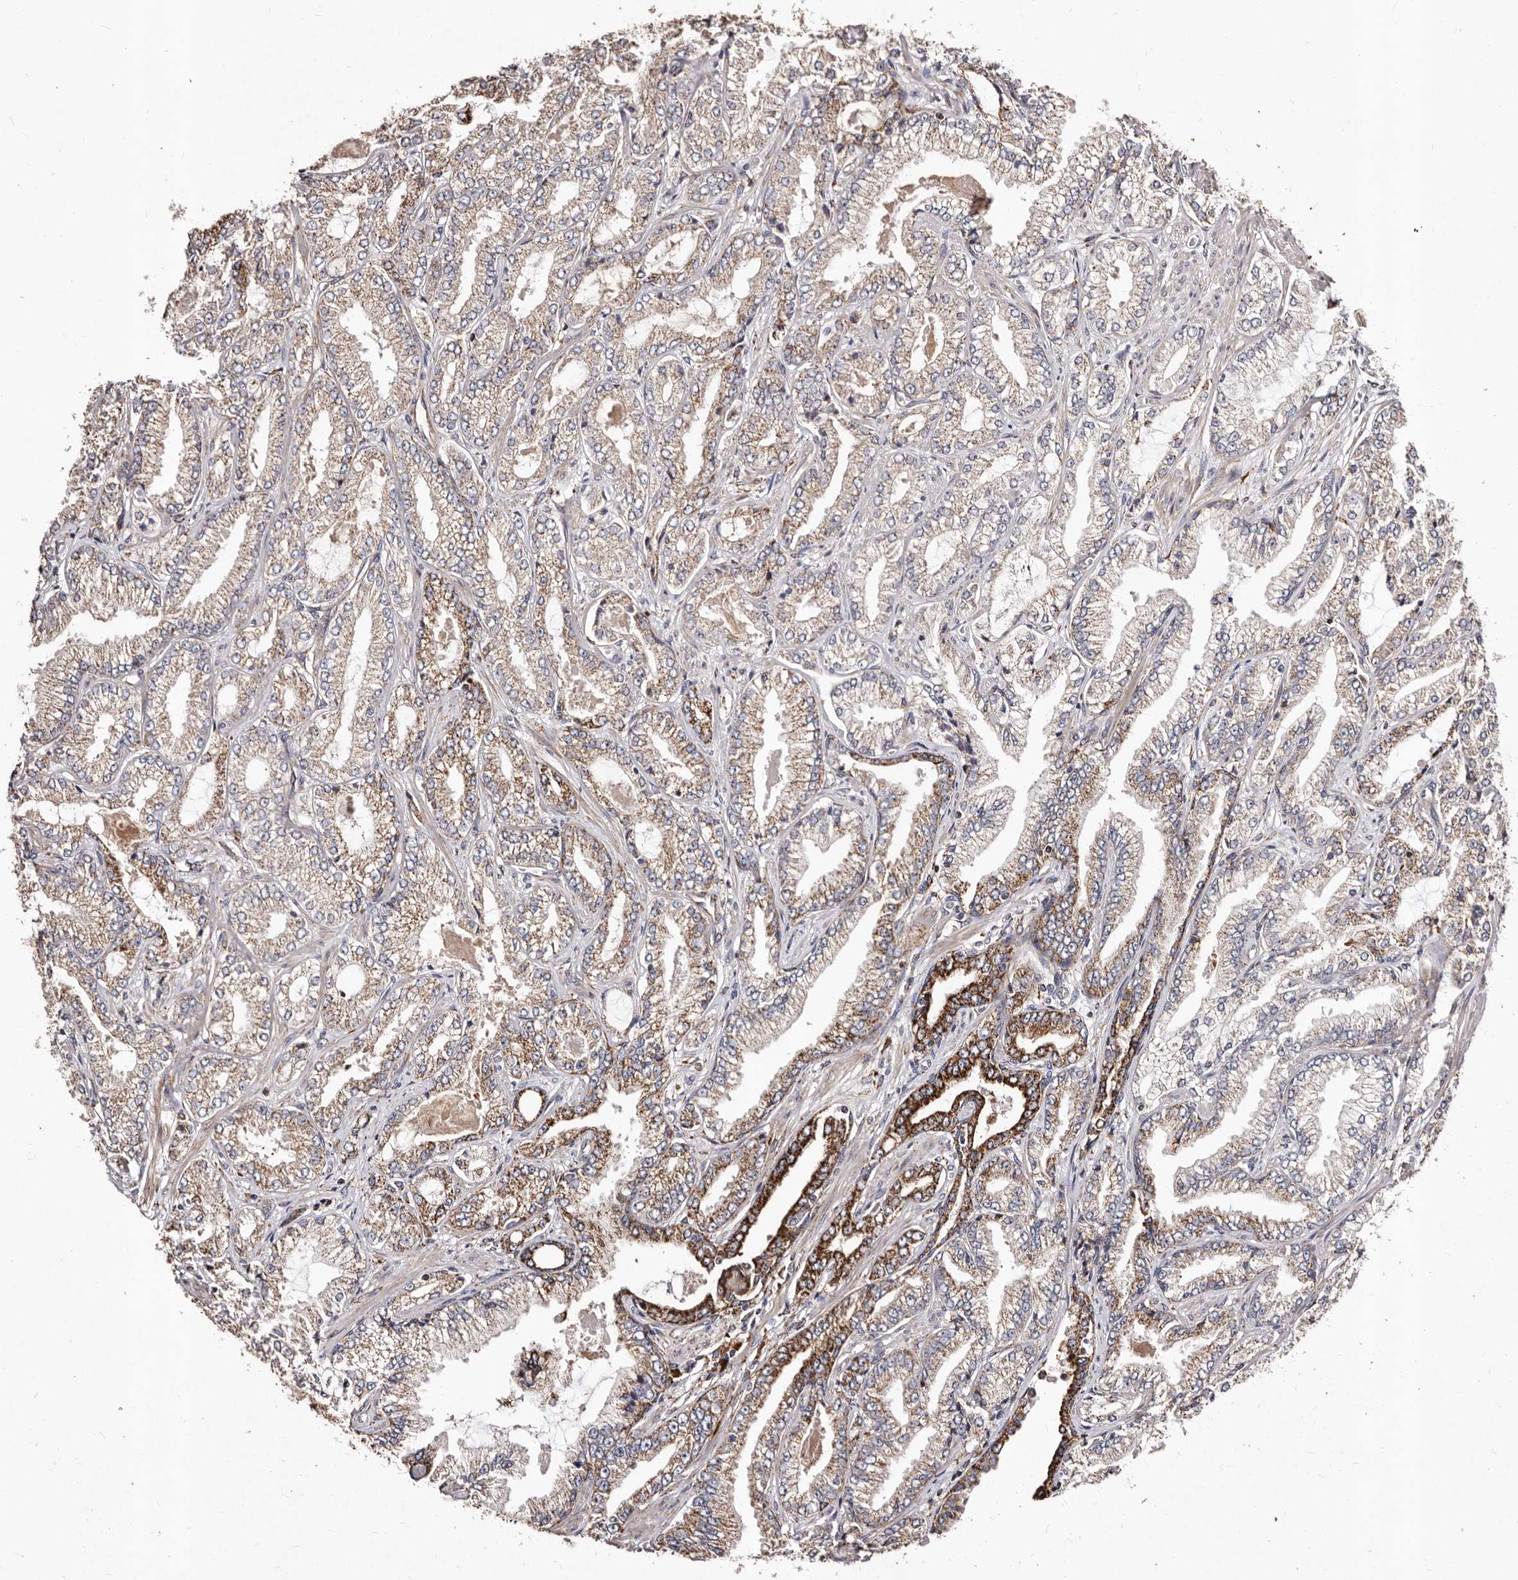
{"staining": {"intensity": "moderate", "quantity": ">75%", "location": "cytoplasmic/membranous"}, "tissue": "prostate cancer", "cell_type": "Tumor cells", "image_type": "cancer", "snomed": [{"axis": "morphology", "description": "Adenocarcinoma, High grade"}, {"axis": "topography", "description": "Prostate"}], "caption": "A high-resolution histopathology image shows immunohistochemistry staining of prostate cancer (high-grade adenocarcinoma), which displays moderate cytoplasmic/membranous positivity in about >75% of tumor cells.", "gene": "LUZP1", "patient": {"sex": "male", "age": 71}}